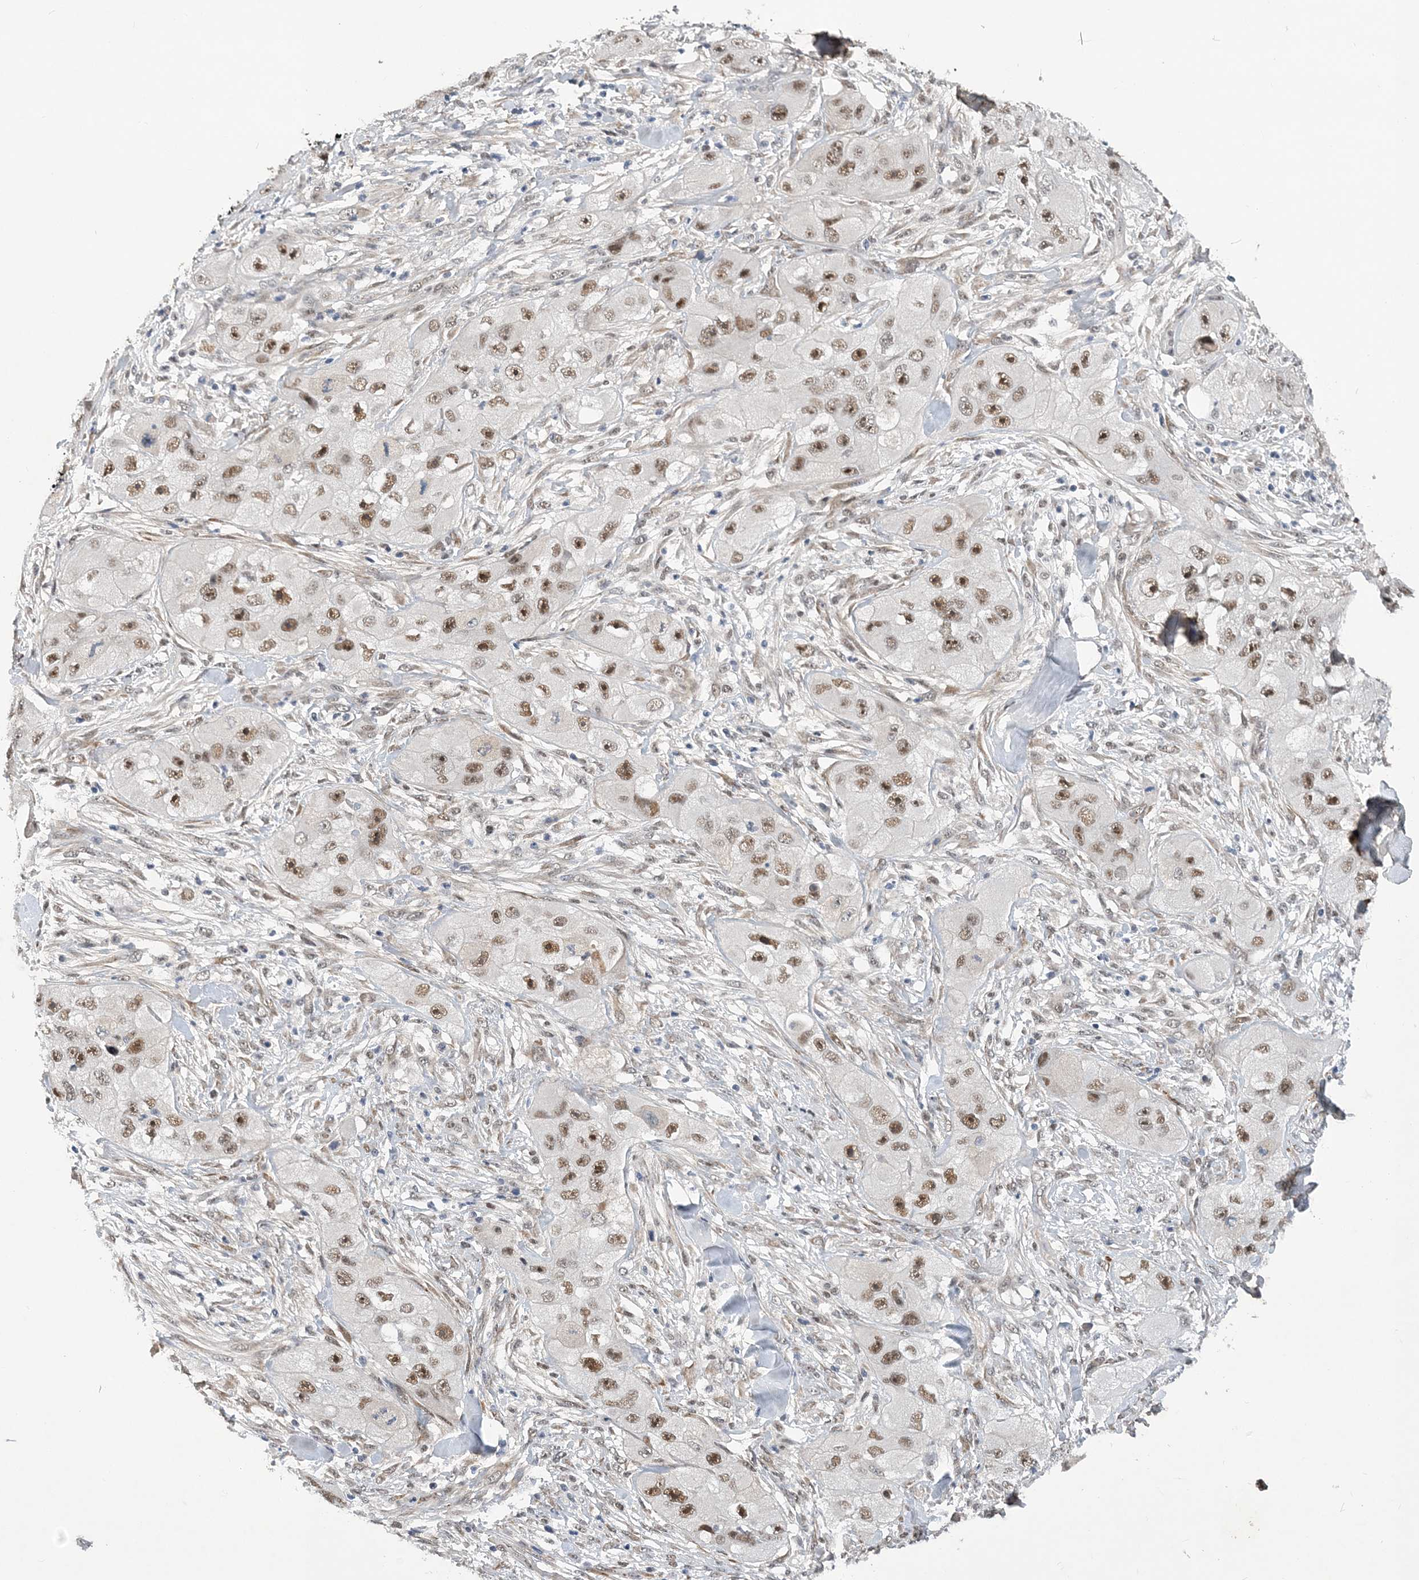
{"staining": {"intensity": "moderate", "quantity": ">75%", "location": "nuclear"}, "tissue": "skin cancer", "cell_type": "Tumor cells", "image_type": "cancer", "snomed": [{"axis": "morphology", "description": "Squamous cell carcinoma, NOS"}, {"axis": "topography", "description": "Skin"}, {"axis": "topography", "description": "Subcutis"}], "caption": "A high-resolution photomicrograph shows immunohistochemistry staining of skin cancer, which displays moderate nuclear expression in approximately >75% of tumor cells.", "gene": "FAM217A", "patient": {"sex": "male", "age": 73}}